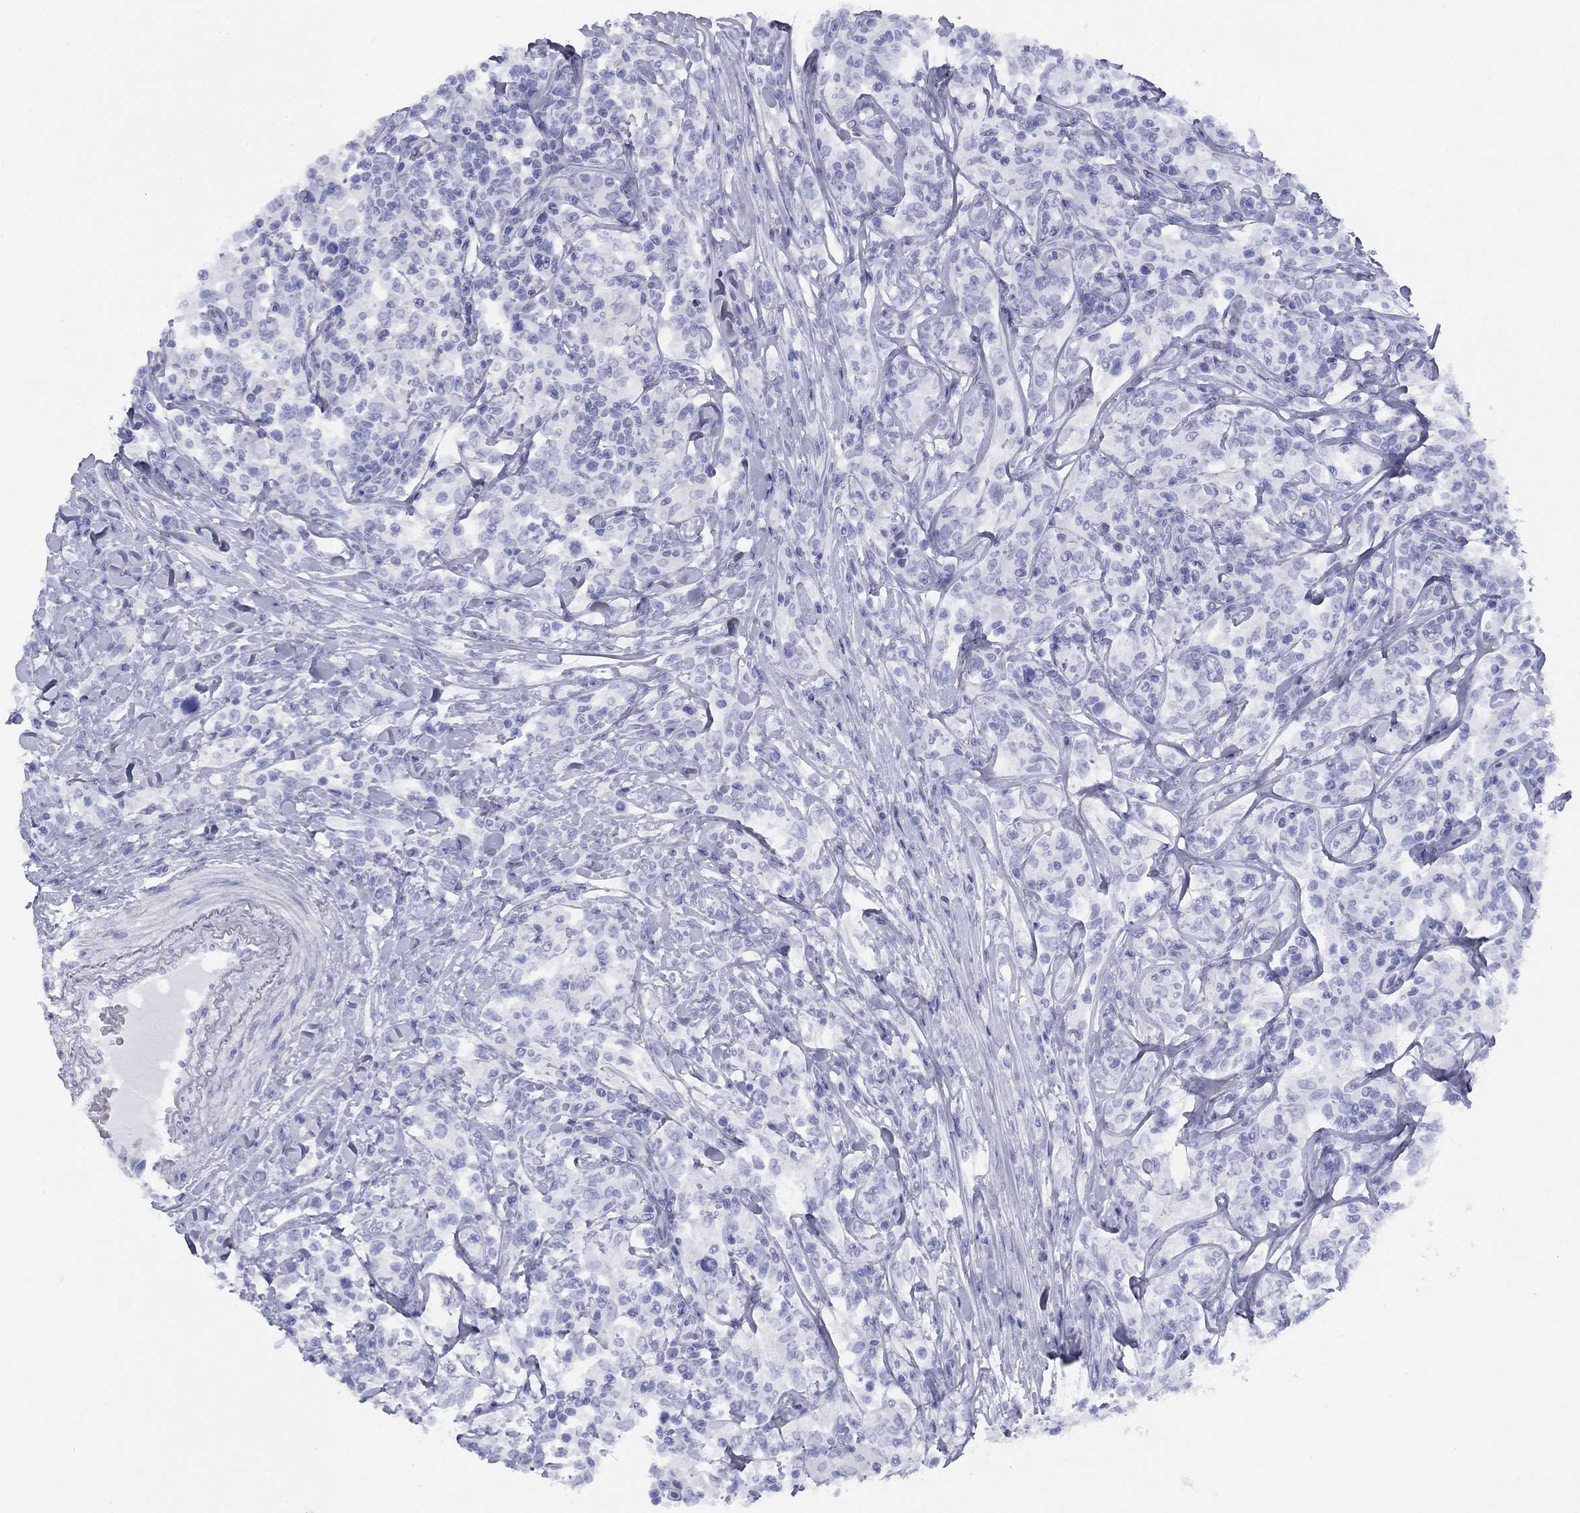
{"staining": {"intensity": "negative", "quantity": "none", "location": "none"}, "tissue": "lymphoma", "cell_type": "Tumor cells", "image_type": "cancer", "snomed": [{"axis": "morphology", "description": "Malignant lymphoma, non-Hodgkin's type, High grade"}, {"axis": "topography", "description": "Lymph node"}], "caption": "This is an IHC image of malignant lymphoma, non-Hodgkin's type (high-grade). There is no expression in tumor cells.", "gene": "TIGD4", "patient": {"sex": "female", "age": 84}}